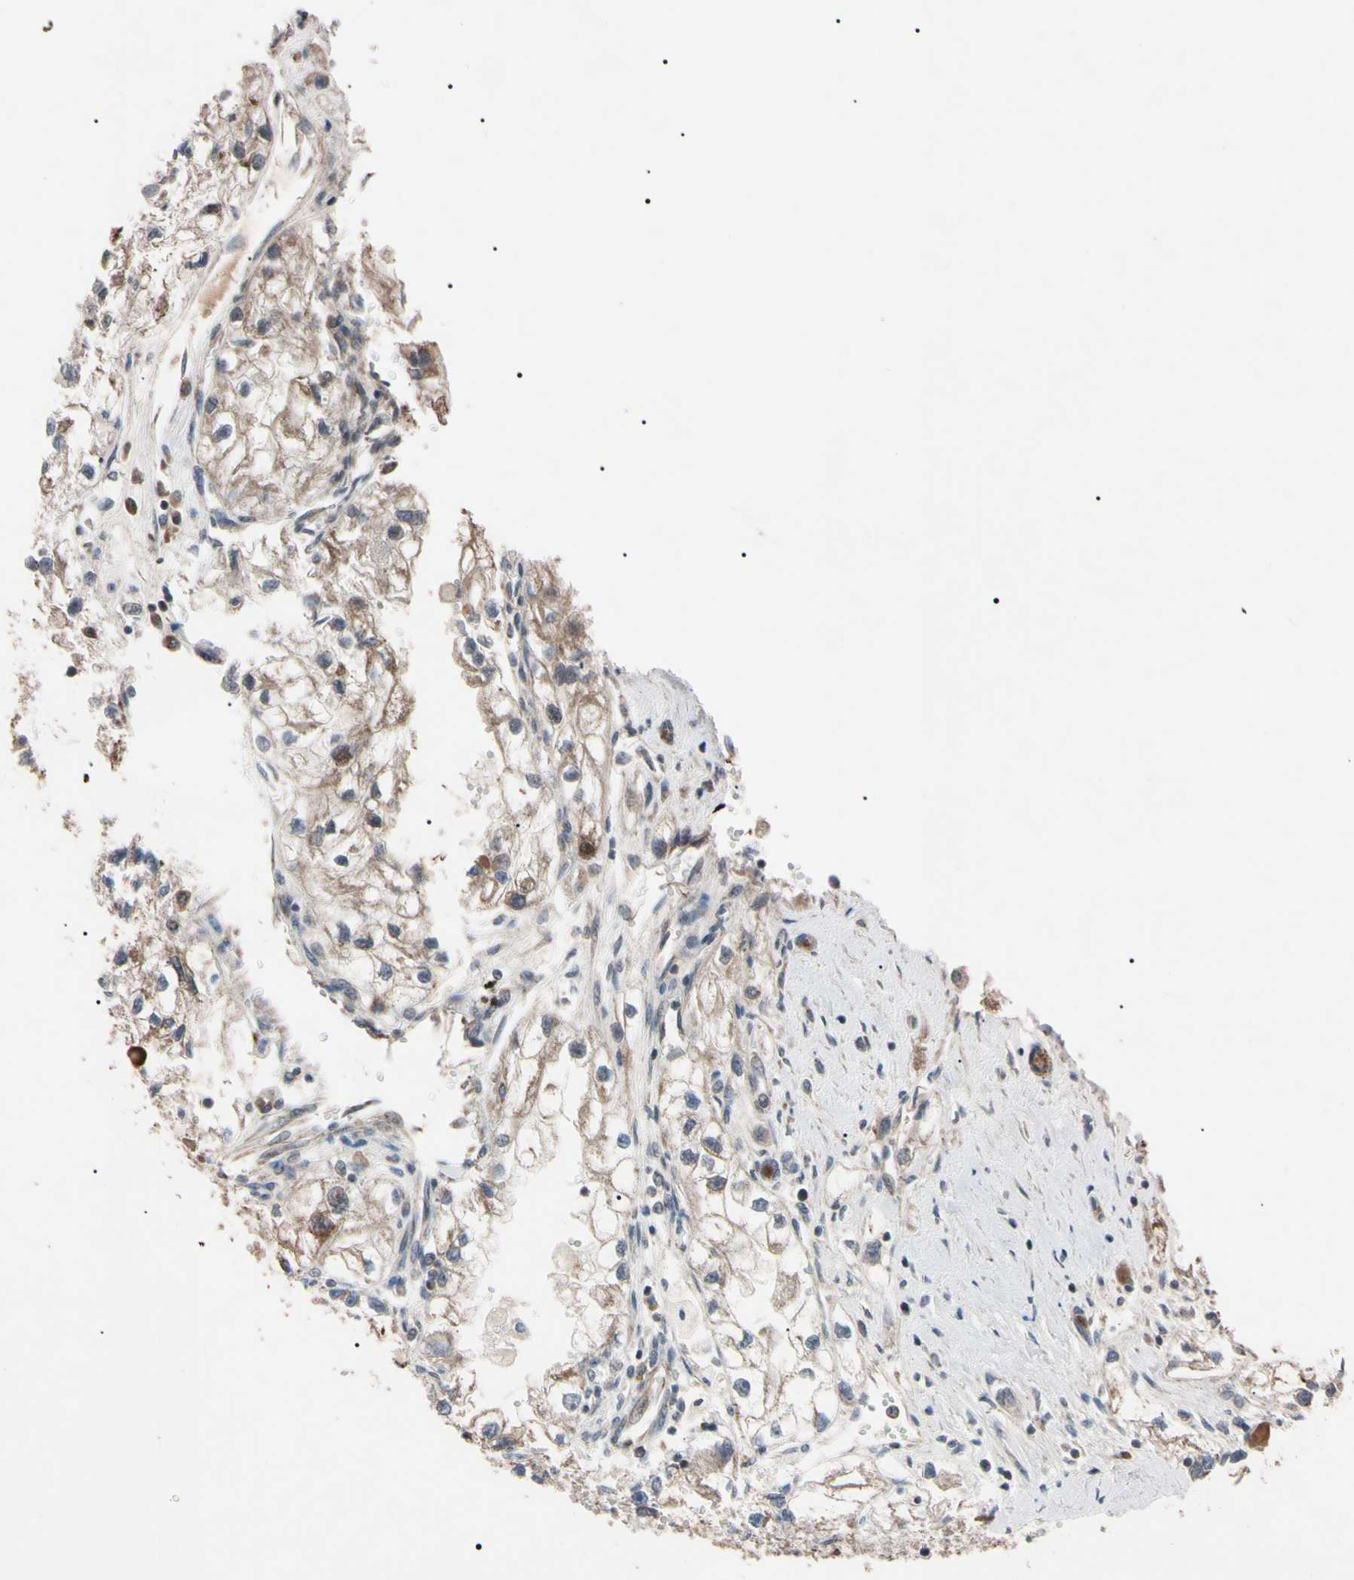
{"staining": {"intensity": "negative", "quantity": "none", "location": "none"}, "tissue": "renal cancer", "cell_type": "Tumor cells", "image_type": "cancer", "snomed": [{"axis": "morphology", "description": "Adenocarcinoma, NOS"}, {"axis": "topography", "description": "Kidney"}], "caption": "An image of renal cancer stained for a protein shows no brown staining in tumor cells. The staining is performed using DAB (3,3'-diaminobenzidine) brown chromogen with nuclei counter-stained in using hematoxylin.", "gene": "TNFRSF1A", "patient": {"sex": "female", "age": 70}}